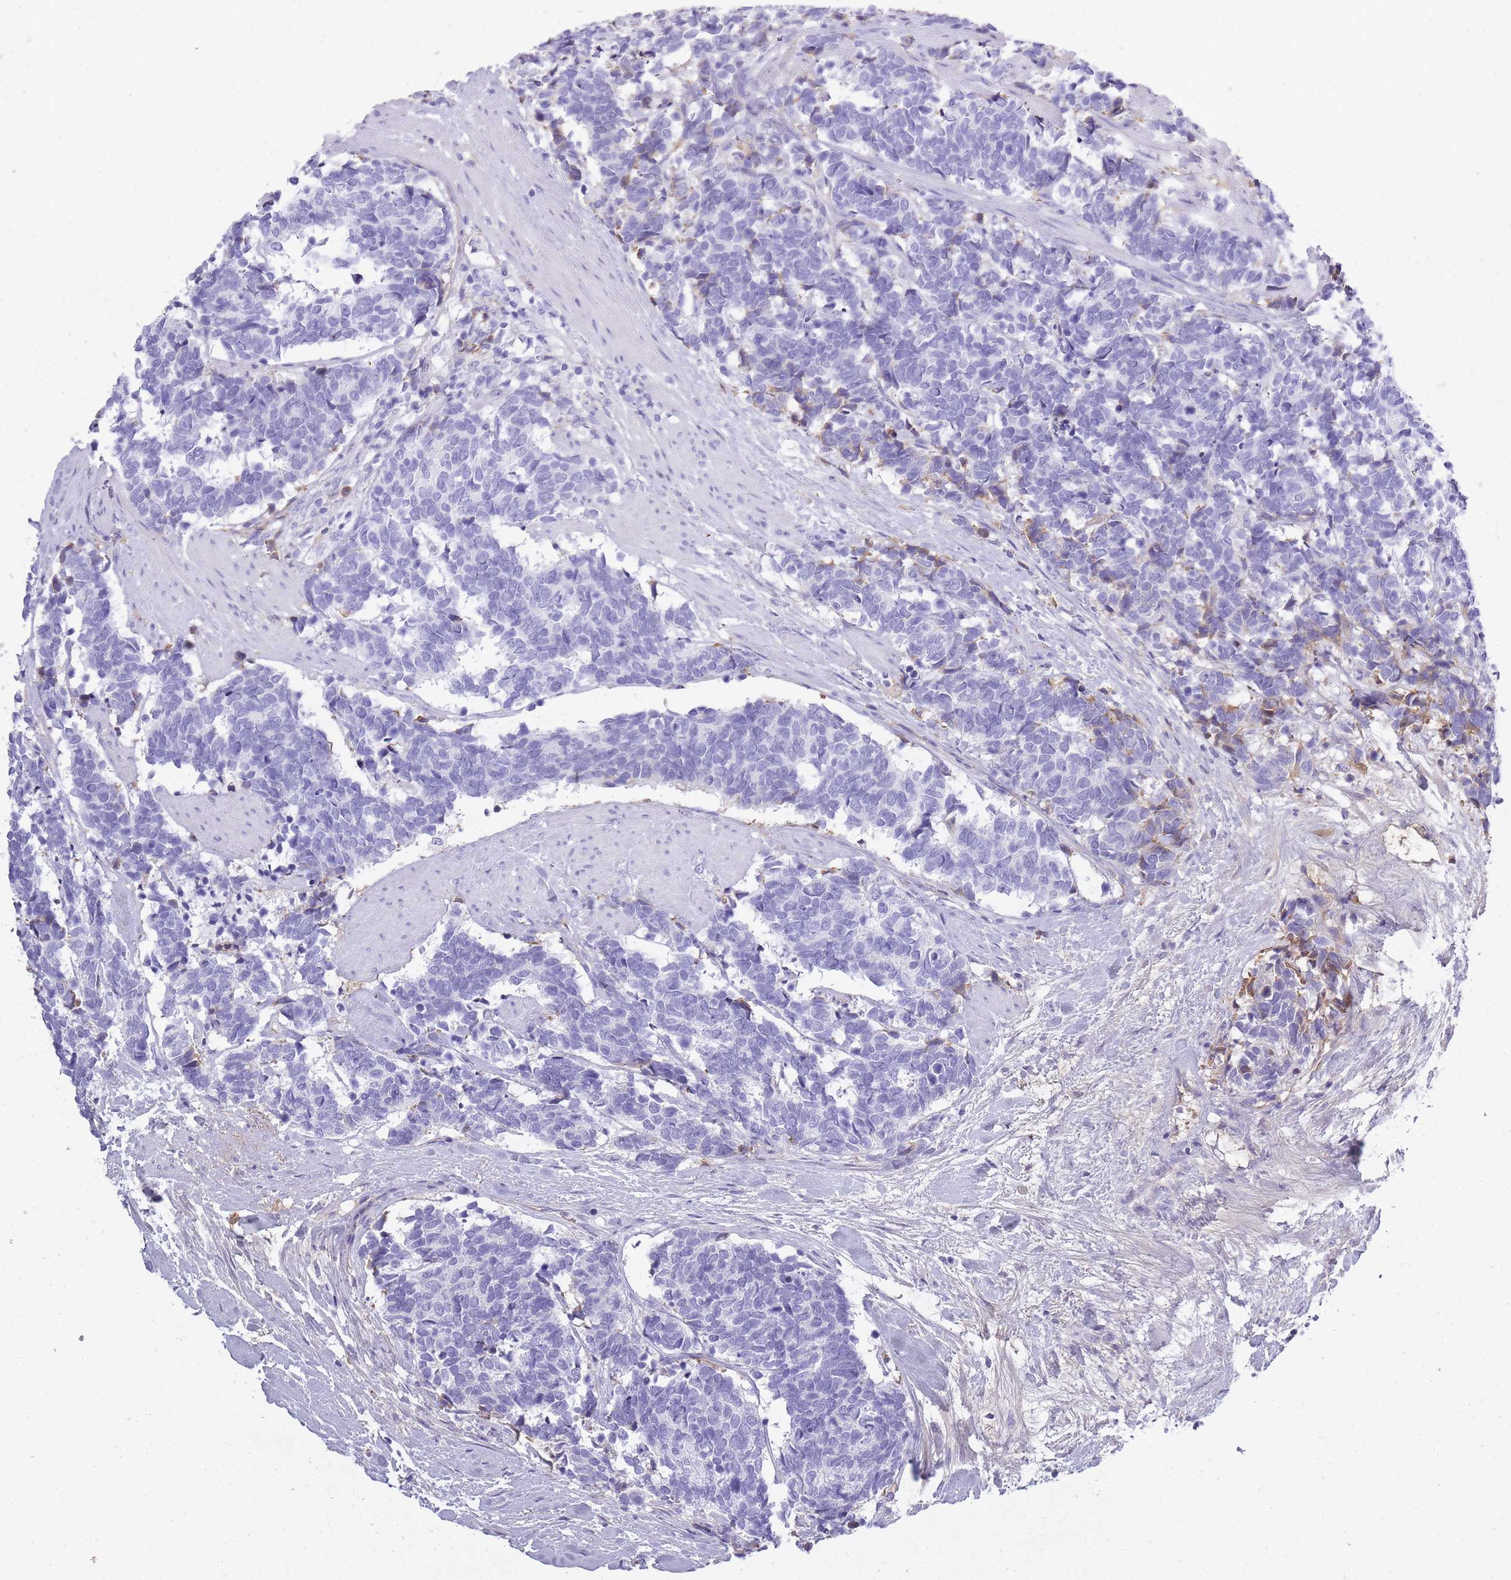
{"staining": {"intensity": "negative", "quantity": "none", "location": "none"}, "tissue": "carcinoid", "cell_type": "Tumor cells", "image_type": "cancer", "snomed": [{"axis": "morphology", "description": "Carcinoma, NOS"}, {"axis": "morphology", "description": "Carcinoid, malignant, NOS"}, {"axis": "topography", "description": "Prostate"}], "caption": "A high-resolution image shows IHC staining of carcinoma, which exhibits no significant staining in tumor cells.", "gene": "IGKV1D-42", "patient": {"sex": "male", "age": 57}}